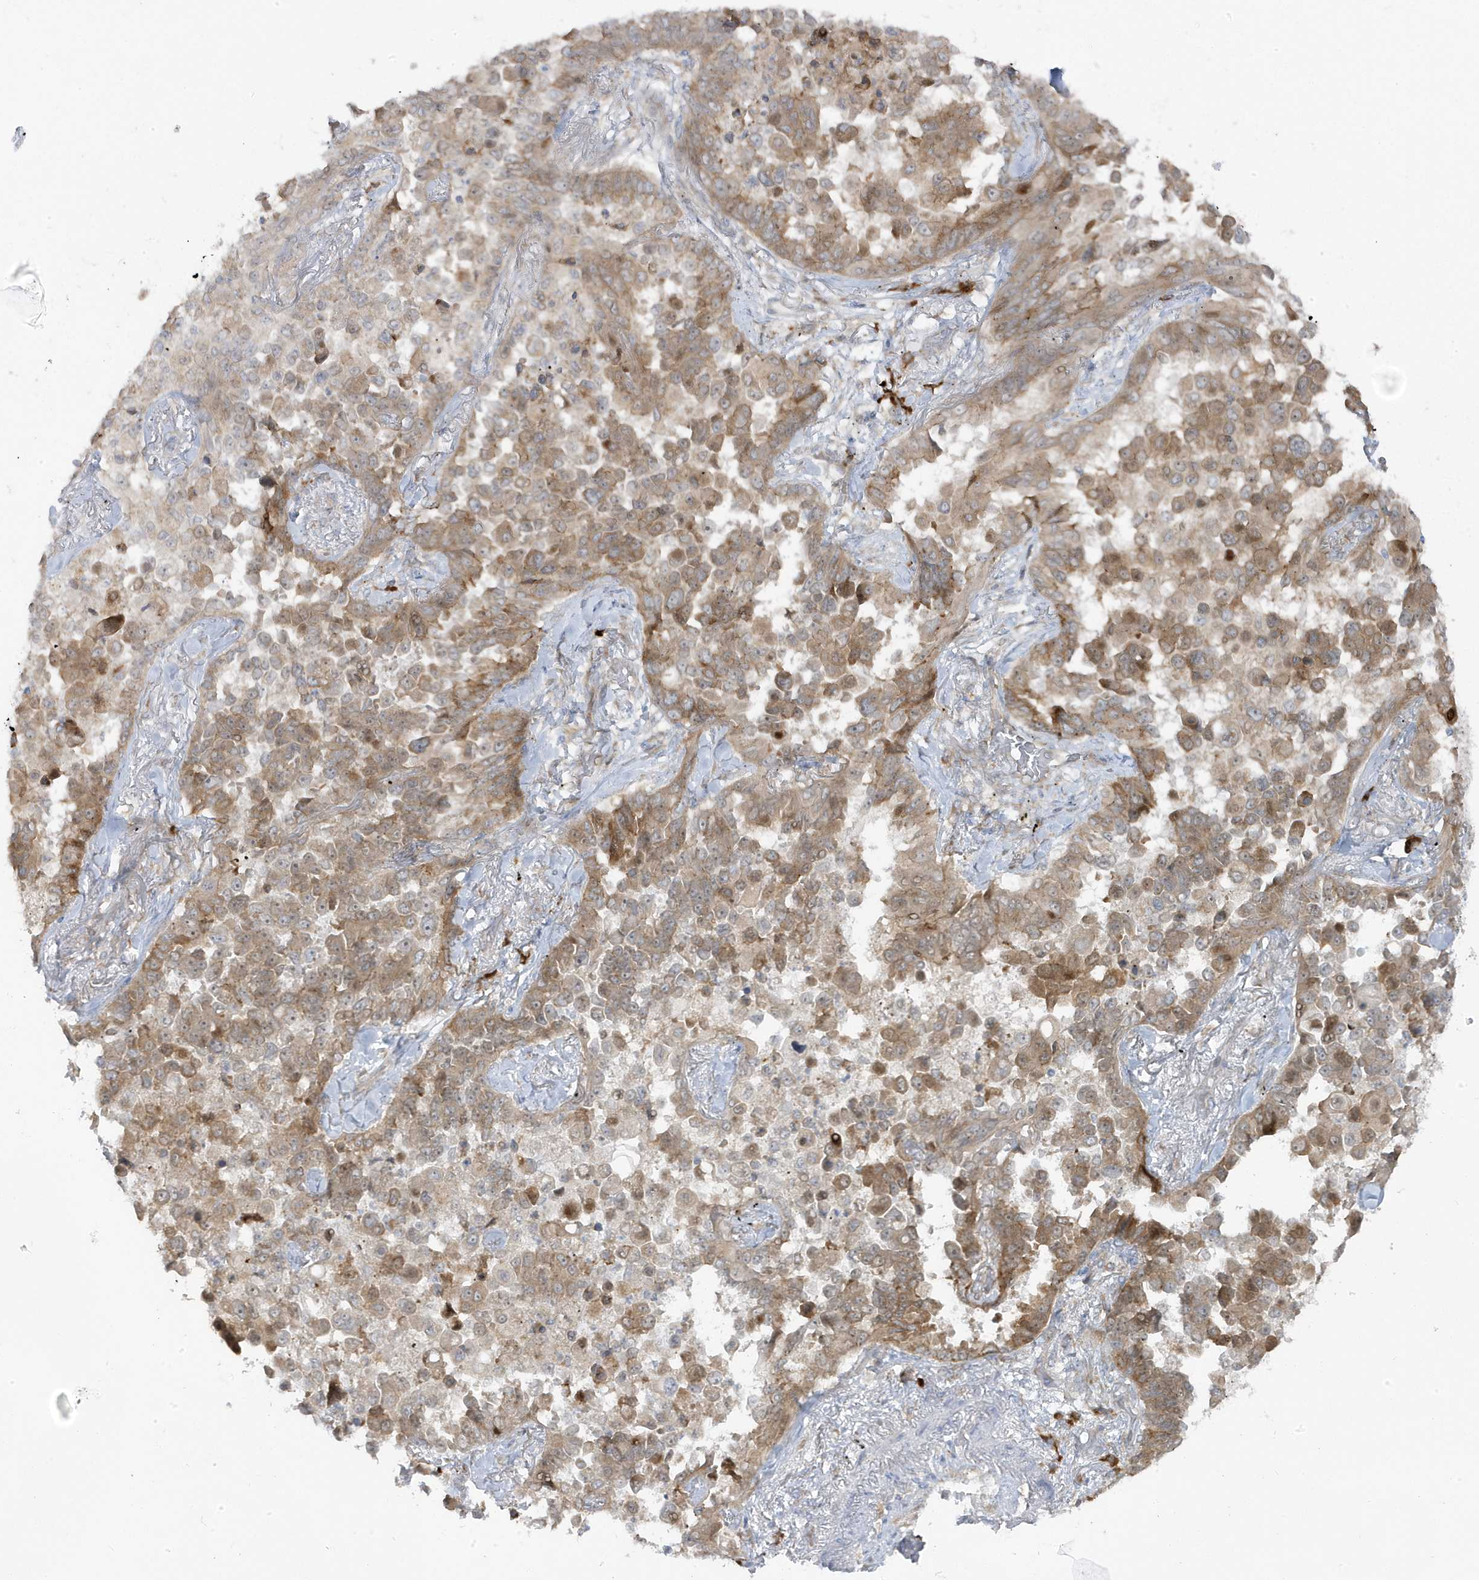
{"staining": {"intensity": "moderate", "quantity": ">75%", "location": "cytoplasmic/membranous"}, "tissue": "lung cancer", "cell_type": "Tumor cells", "image_type": "cancer", "snomed": [{"axis": "morphology", "description": "Adenocarcinoma, NOS"}, {"axis": "topography", "description": "Lung"}], "caption": "Brown immunohistochemical staining in human lung cancer (adenocarcinoma) reveals moderate cytoplasmic/membranous positivity in approximately >75% of tumor cells. Using DAB (3,3'-diaminobenzidine) (brown) and hematoxylin (blue) stains, captured at high magnification using brightfield microscopy.", "gene": "ZNF654", "patient": {"sex": "female", "age": 67}}